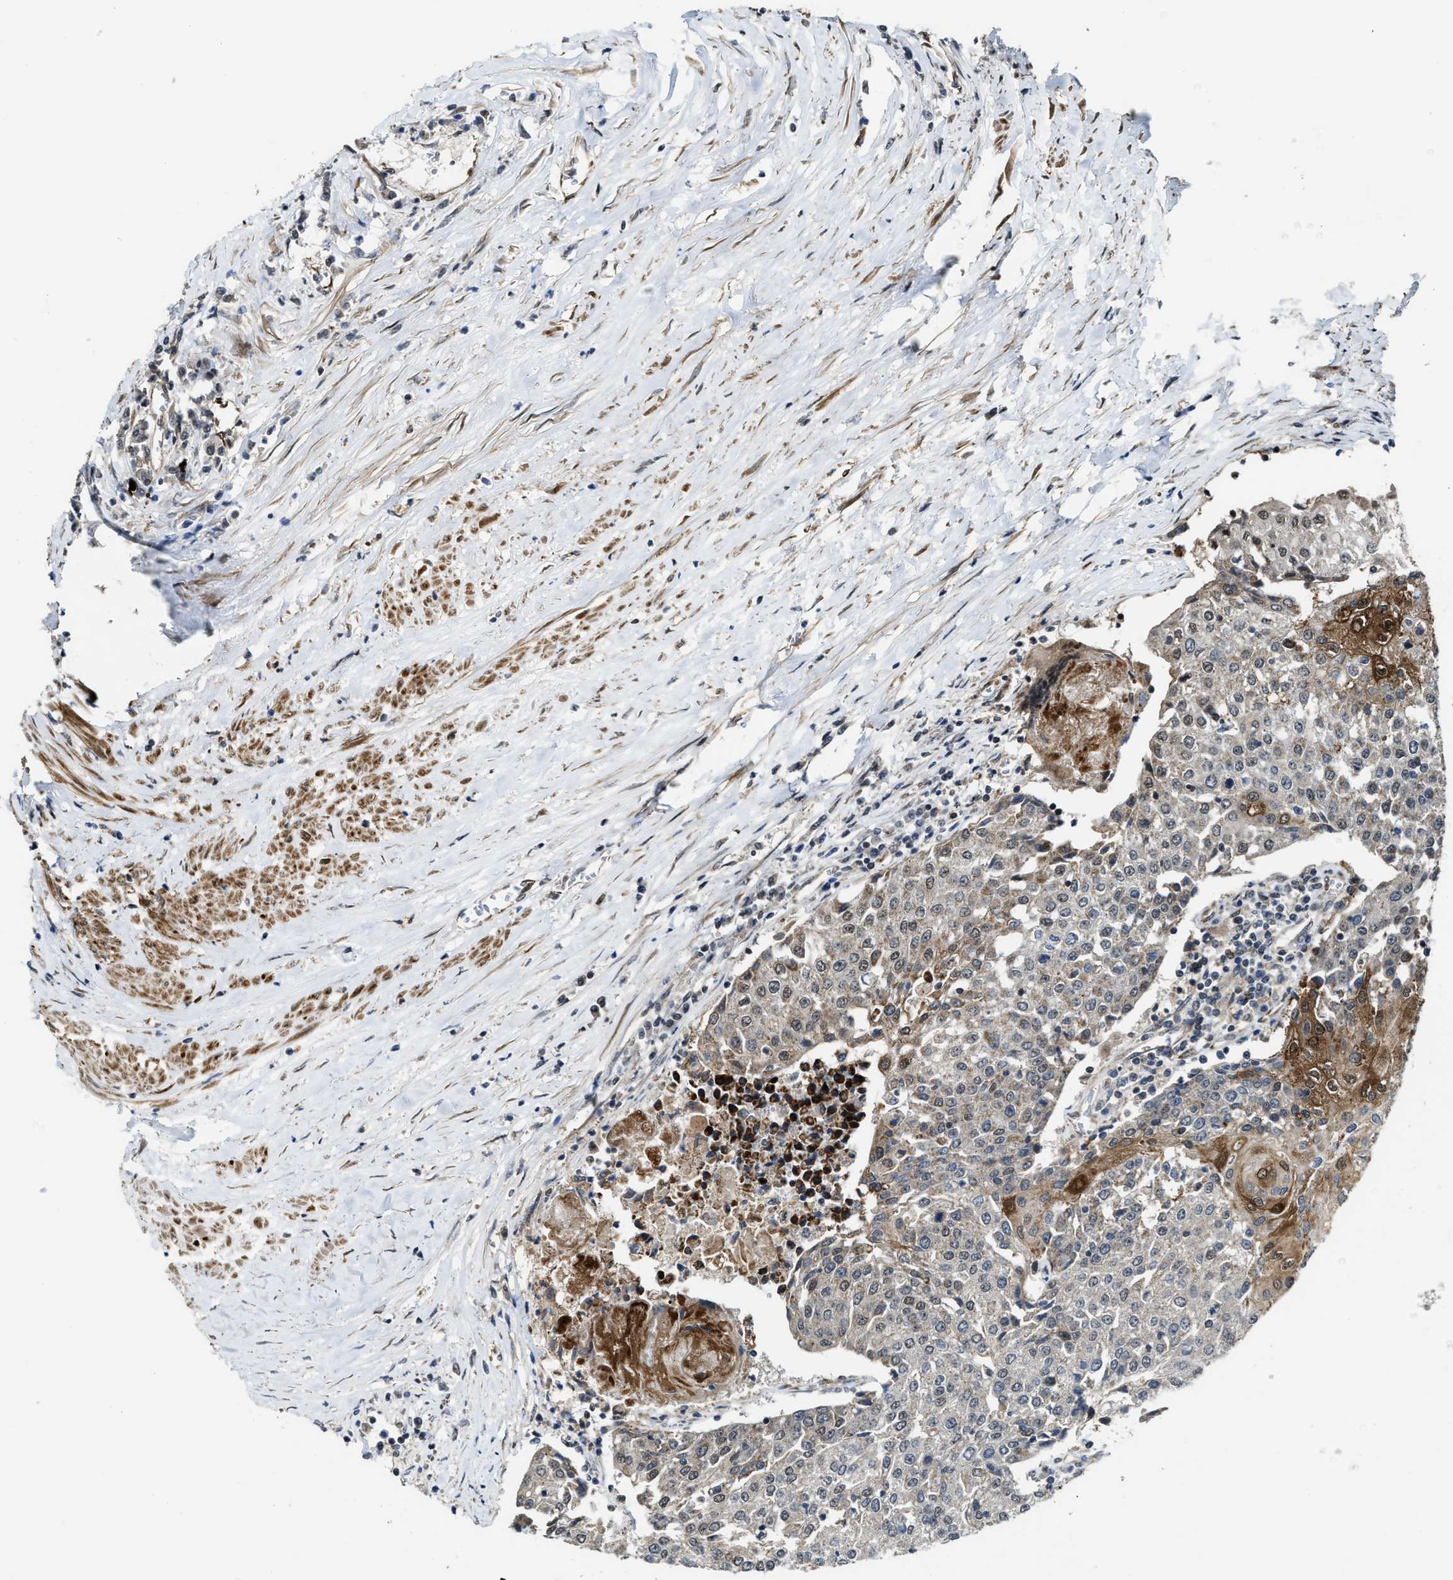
{"staining": {"intensity": "moderate", "quantity": "25%-75%", "location": "cytoplasmic/membranous,nuclear"}, "tissue": "urothelial cancer", "cell_type": "Tumor cells", "image_type": "cancer", "snomed": [{"axis": "morphology", "description": "Urothelial carcinoma, High grade"}, {"axis": "topography", "description": "Urinary bladder"}], "caption": "Tumor cells exhibit medium levels of moderate cytoplasmic/membranous and nuclear expression in about 25%-75% of cells in high-grade urothelial carcinoma.", "gene": "ZNF250", "patient": {"sex": "female", "age": 85}}